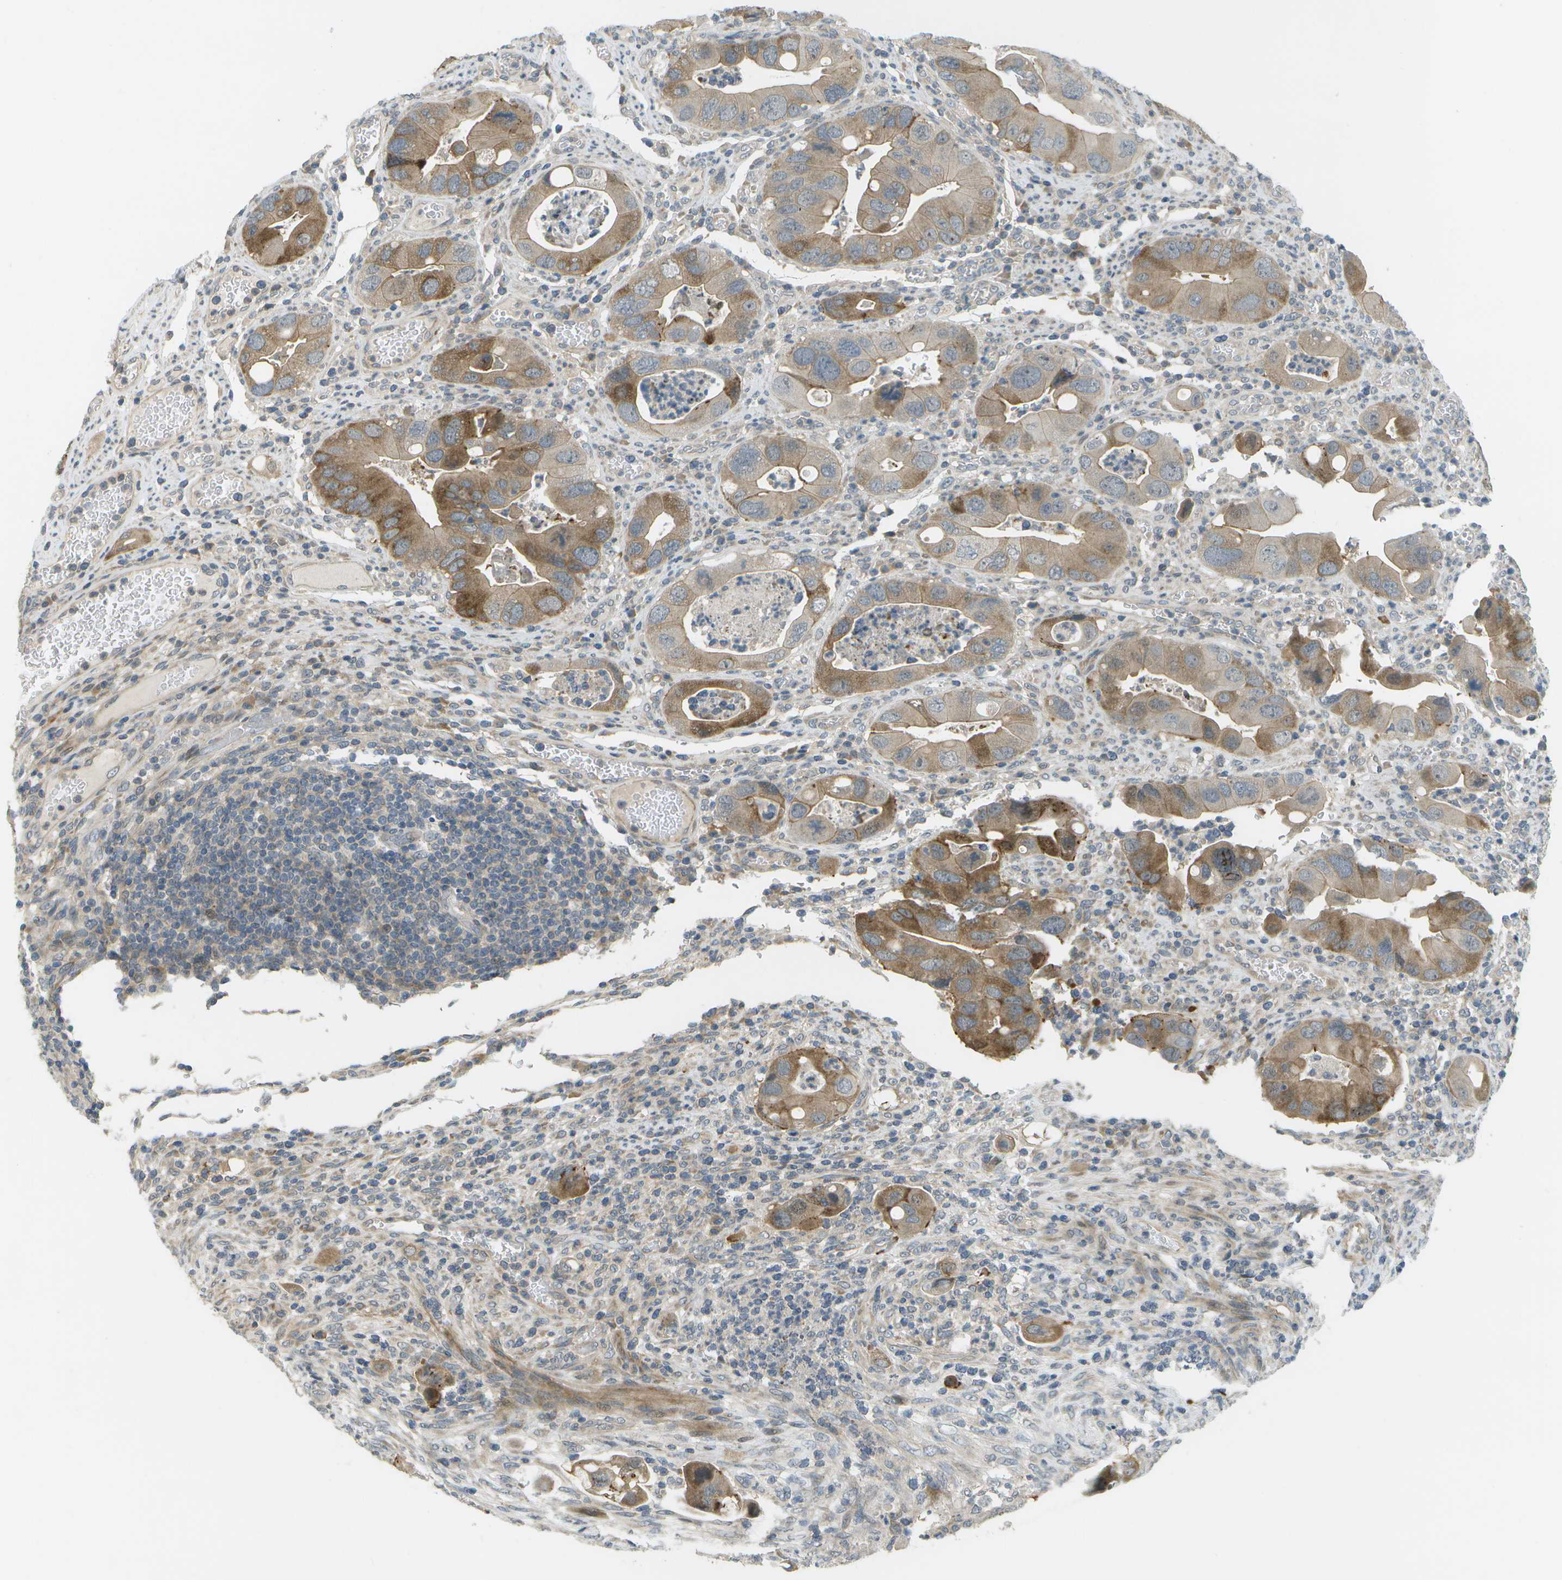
{"staining": {"intensity": "moderate", "quantity": "25%-75%", "location": "cytoplasmic/membranous"}, "tissue": "colorectal cancer", "cell_type": "Tumor cells", "image_type": "cancer", "snomed": [{"axis": "morphology", "description": "Adenocarcinoma, NOS"}, {"axis": "topography", "description": "Rectum"}], "caption": "Protein staining displays moderate cytoplasmic/membranous expression in about 25%-75% of tumor cells in colorectal cancer. (brown staining indicates protein expression, while blue staining denotes nuclei).", "gene": "WNK2", "patient": {"sex": "female", "age": 57}}